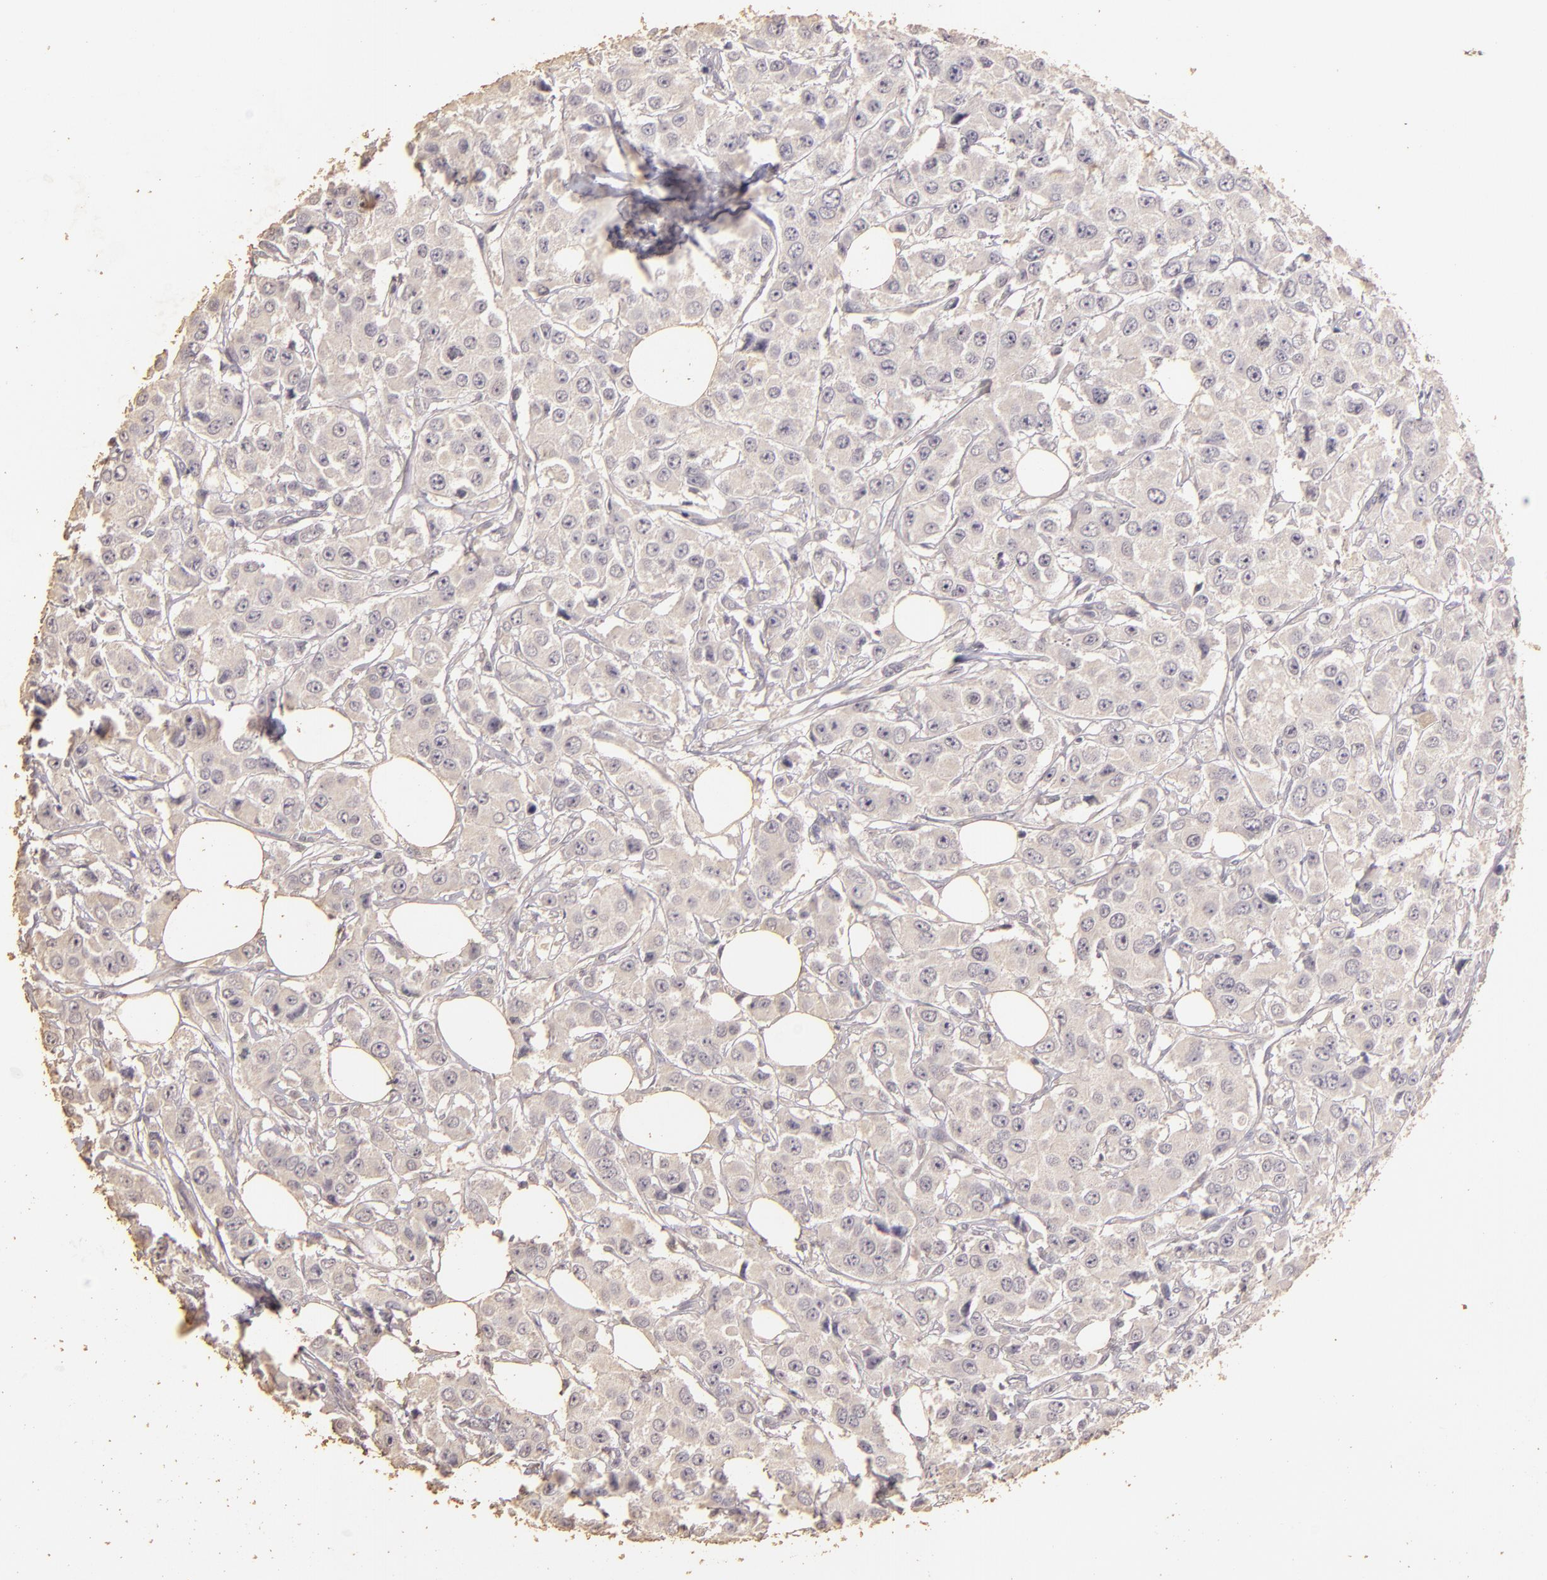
{"staining": {"intensity": "weak", "quantity": "25%-75%", "location": "cytoplasmic/membranous"}, "tissue": "breast cancer", "cell_type": "Tumor cells", "image_type": "cancer", "snomed": [{"axis": "morphology", "description": "Duct carcinoma"}, {"axis": "topography", "description": "Breast"}], "caption": "Immunohistochemistry (IHC) image of human breast cancer stained for a protein (brown), which shows low levels of weak cytoplasmic/membranous expression in approximately 25%-75% of tumor cells.", "gene": "BCL2L13", "patient": {"sex": "female", "age": 58}}